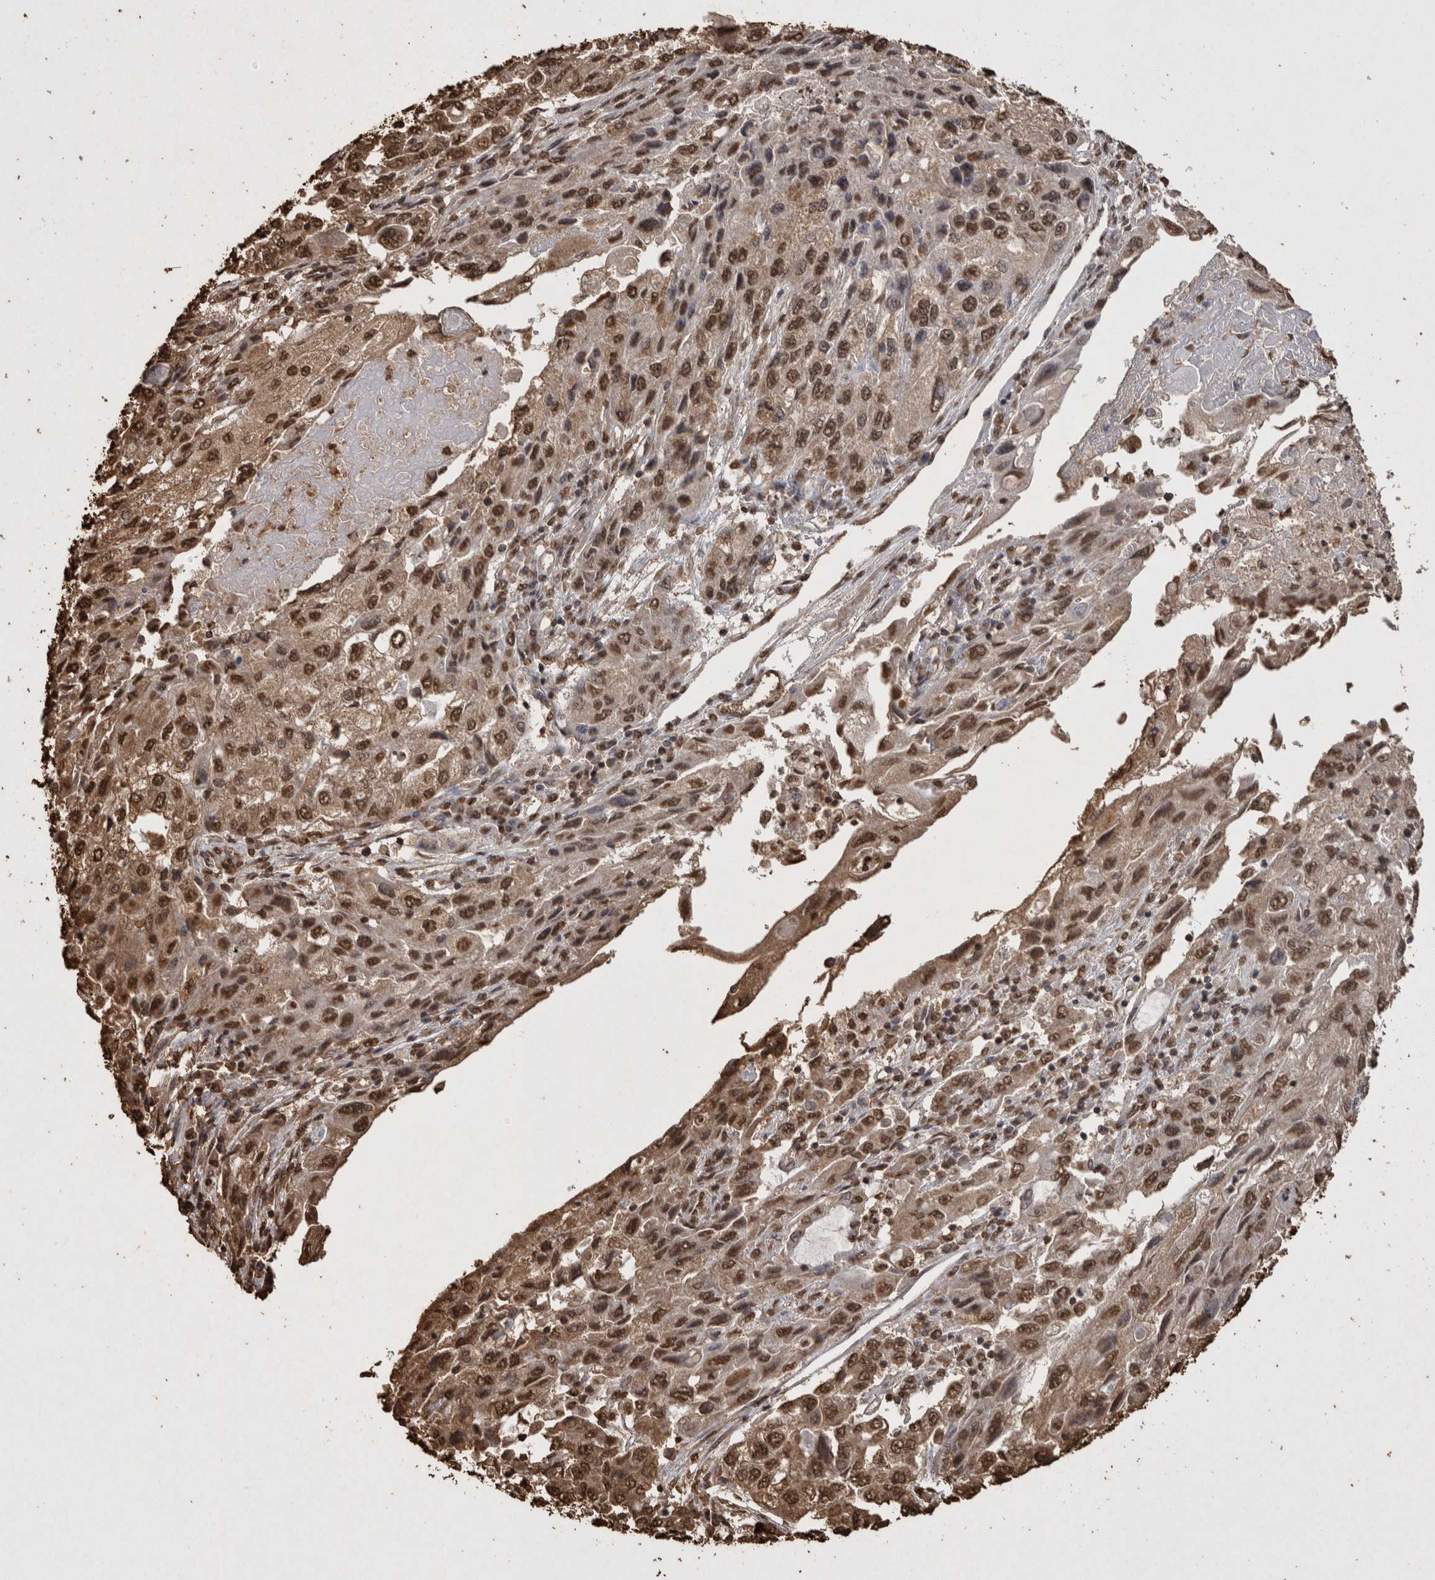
{"staining": {"intensity": "moderate", "quantity": ">75%", "location": "cytoplasmic/membranous,nuclear"}, "tissue": "endometrial cancer", "cell_type": "Tumor cells", "image_type": "cancer", "snomed": [{"axis": "morphology", "description": "Adenocarcinoma, NOS"}, {"axis": "topography", "description": "Endometrium"}], "caption": "Moderate cytoplasmic/membranous and nuclear positivity for a protein is identified in about >75% of tumor cells of endometrial cancer using IHC.", "gene": "FSTL3", "patient": {"sex": "female", "age": 49}}